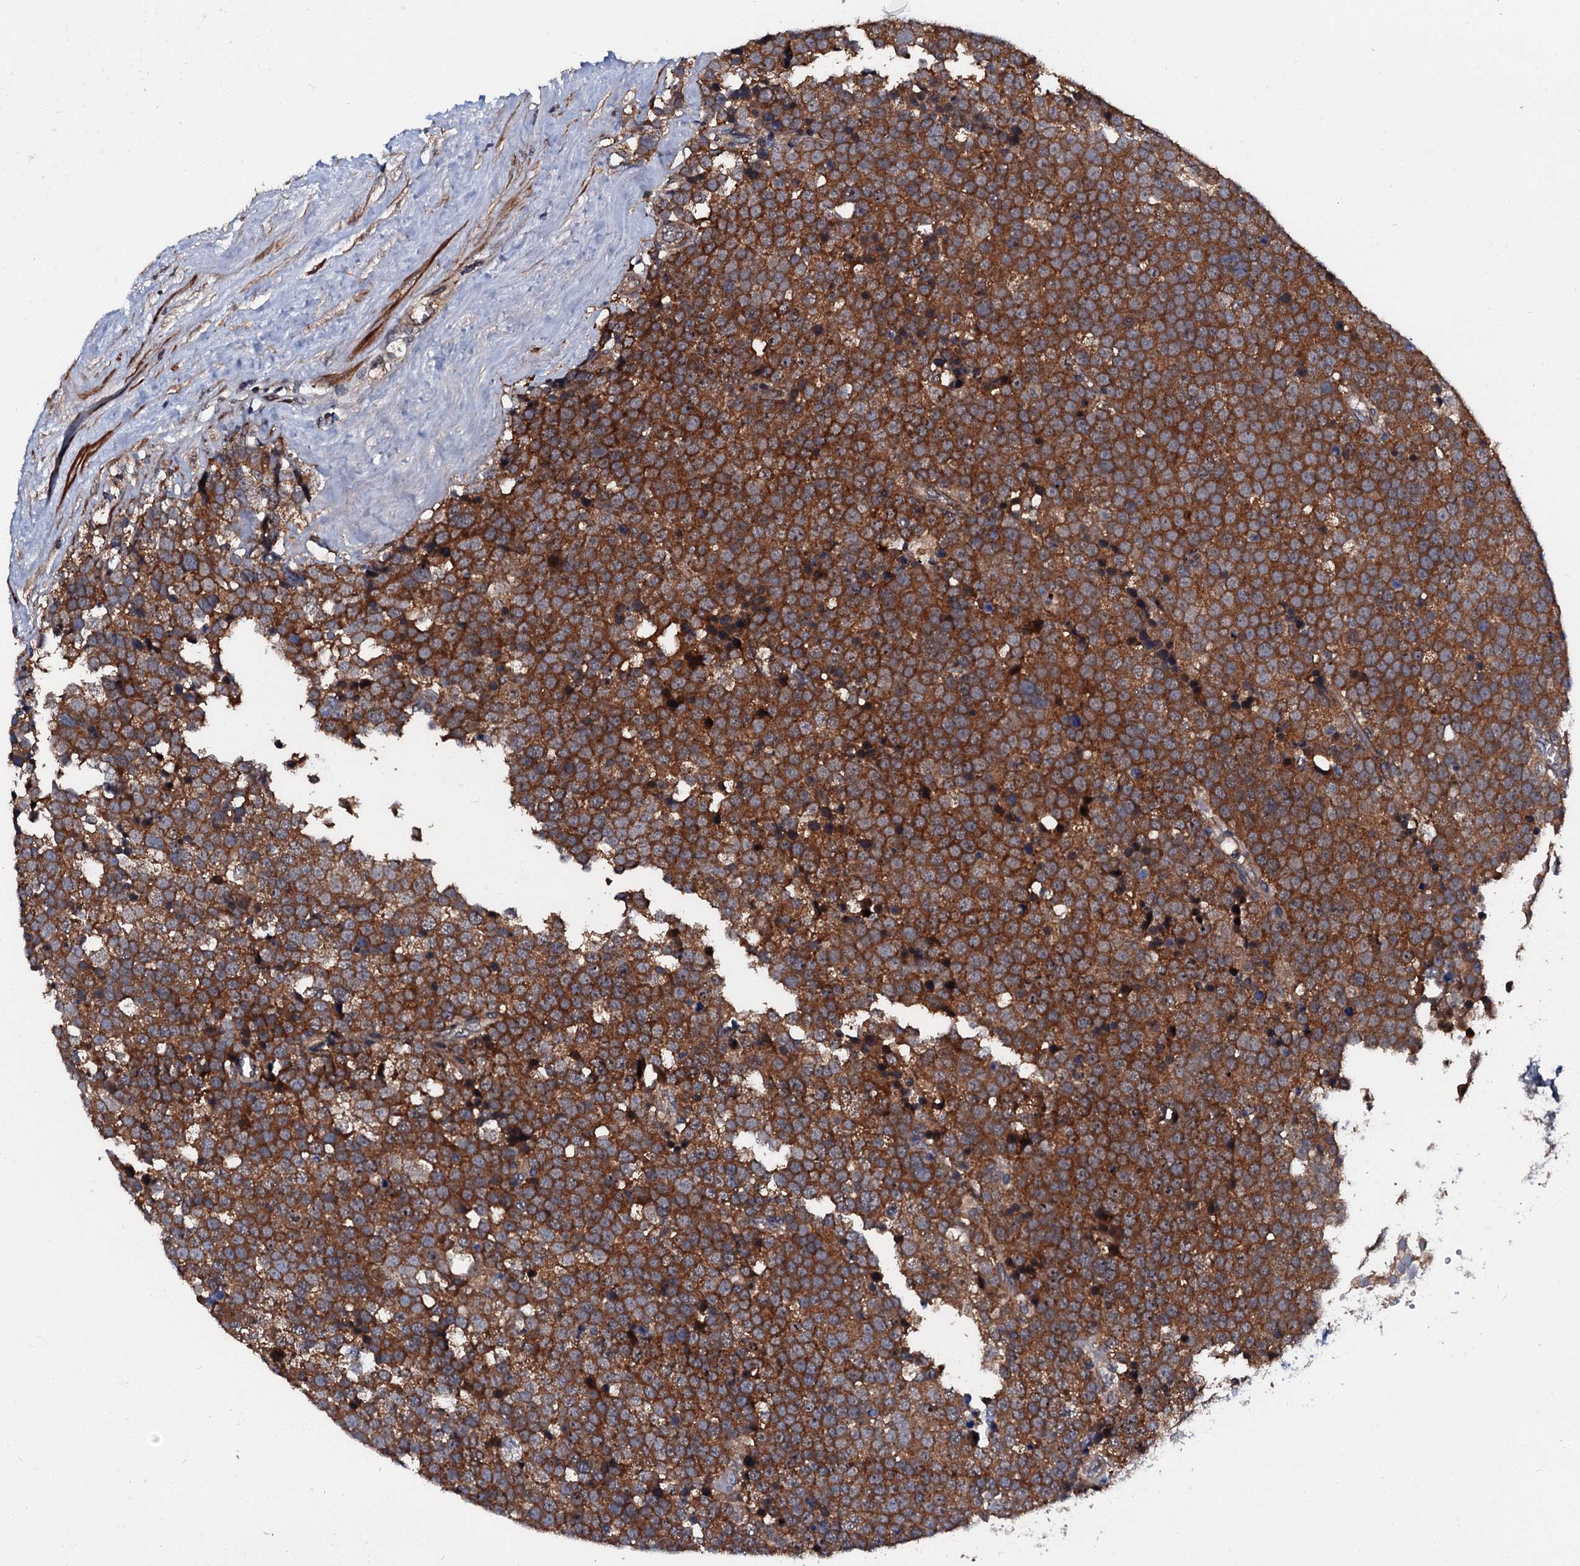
{"staining": {"intensity": "strong", "quantity": ">75%", "location": "cytoplasmic/membranous"}, "tissue": "testis cancer", "cell_type": "Tumor cells", "image_type": "cancer", "snomed": [{"axis": "morphology", "description": "Seminoma, NOS"}, {"axis": "topography", "description": "Testis"}], "caption": "Tumor cells exhibit high levels of strong cytoplasmic/membranous positivity in approximately >75% of cells in testis cancer (seminoma).", "gene": "N4BP1", "patient": {"sex": "male", "age": 71}}